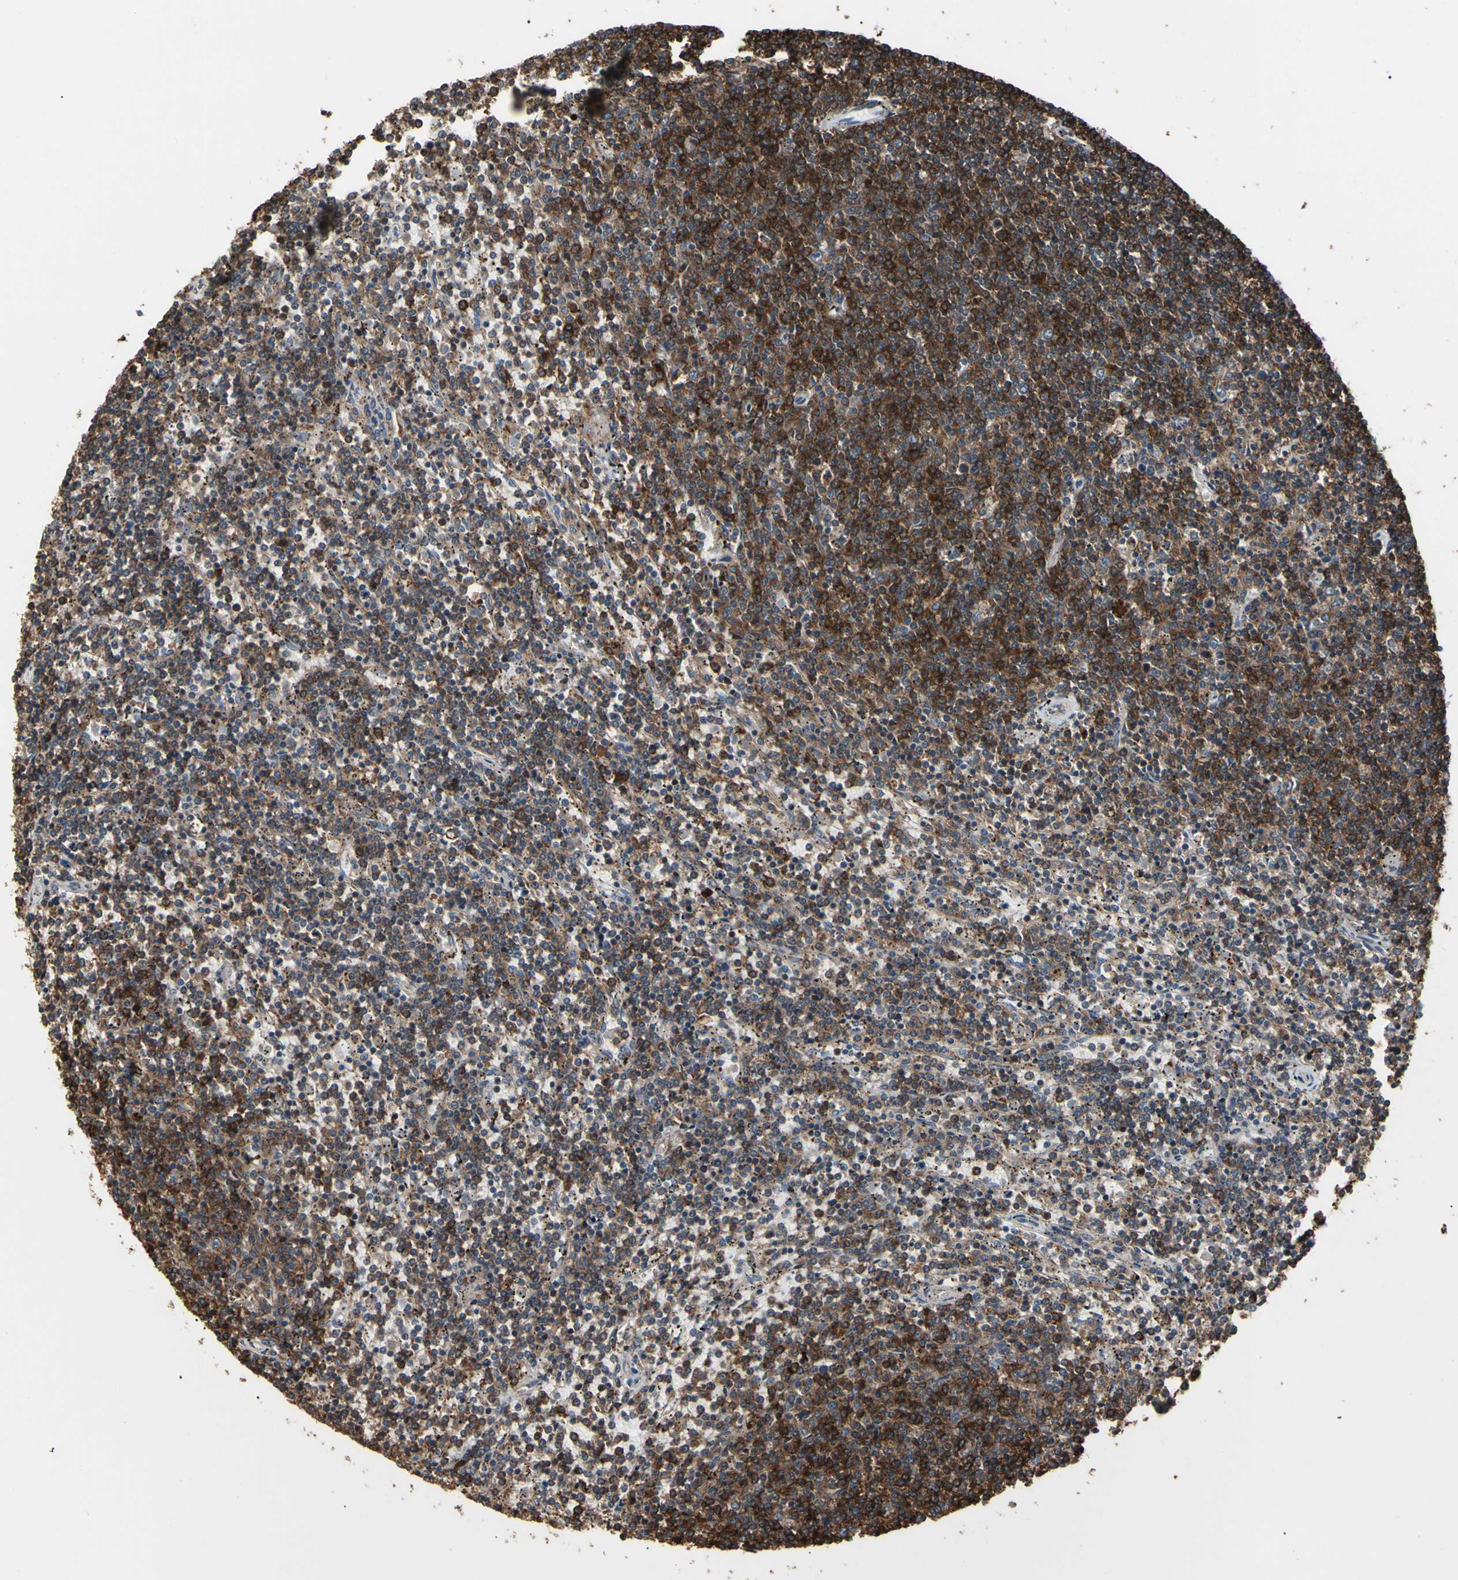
{"staining": {"intensity": "moderate", "quantity": "25%-75%", "location": "cytoplasmic/membranous"}, "tissue": "lymphoma", "cell_type": "Tumor cells", "image_type": "cancer", "snomed": [{"axis": "morphology", "description": "Malignant lymphoma, non-Hodgkin's type, Low grade"}, {"axis": "topography", "description": "Spleen"}], "caption": "Protein expression analysis of malignant lymphoma, non-Hodgkin's type (low-grade) shows moderate cytoplasmic/membranous positivity in approximately 25%-75% of tumor cells. (Brightfield microscopy of DAB IHC at high magnification).", "gene": "MAPK13", "patient": {"sex": "female", "age": 50}}